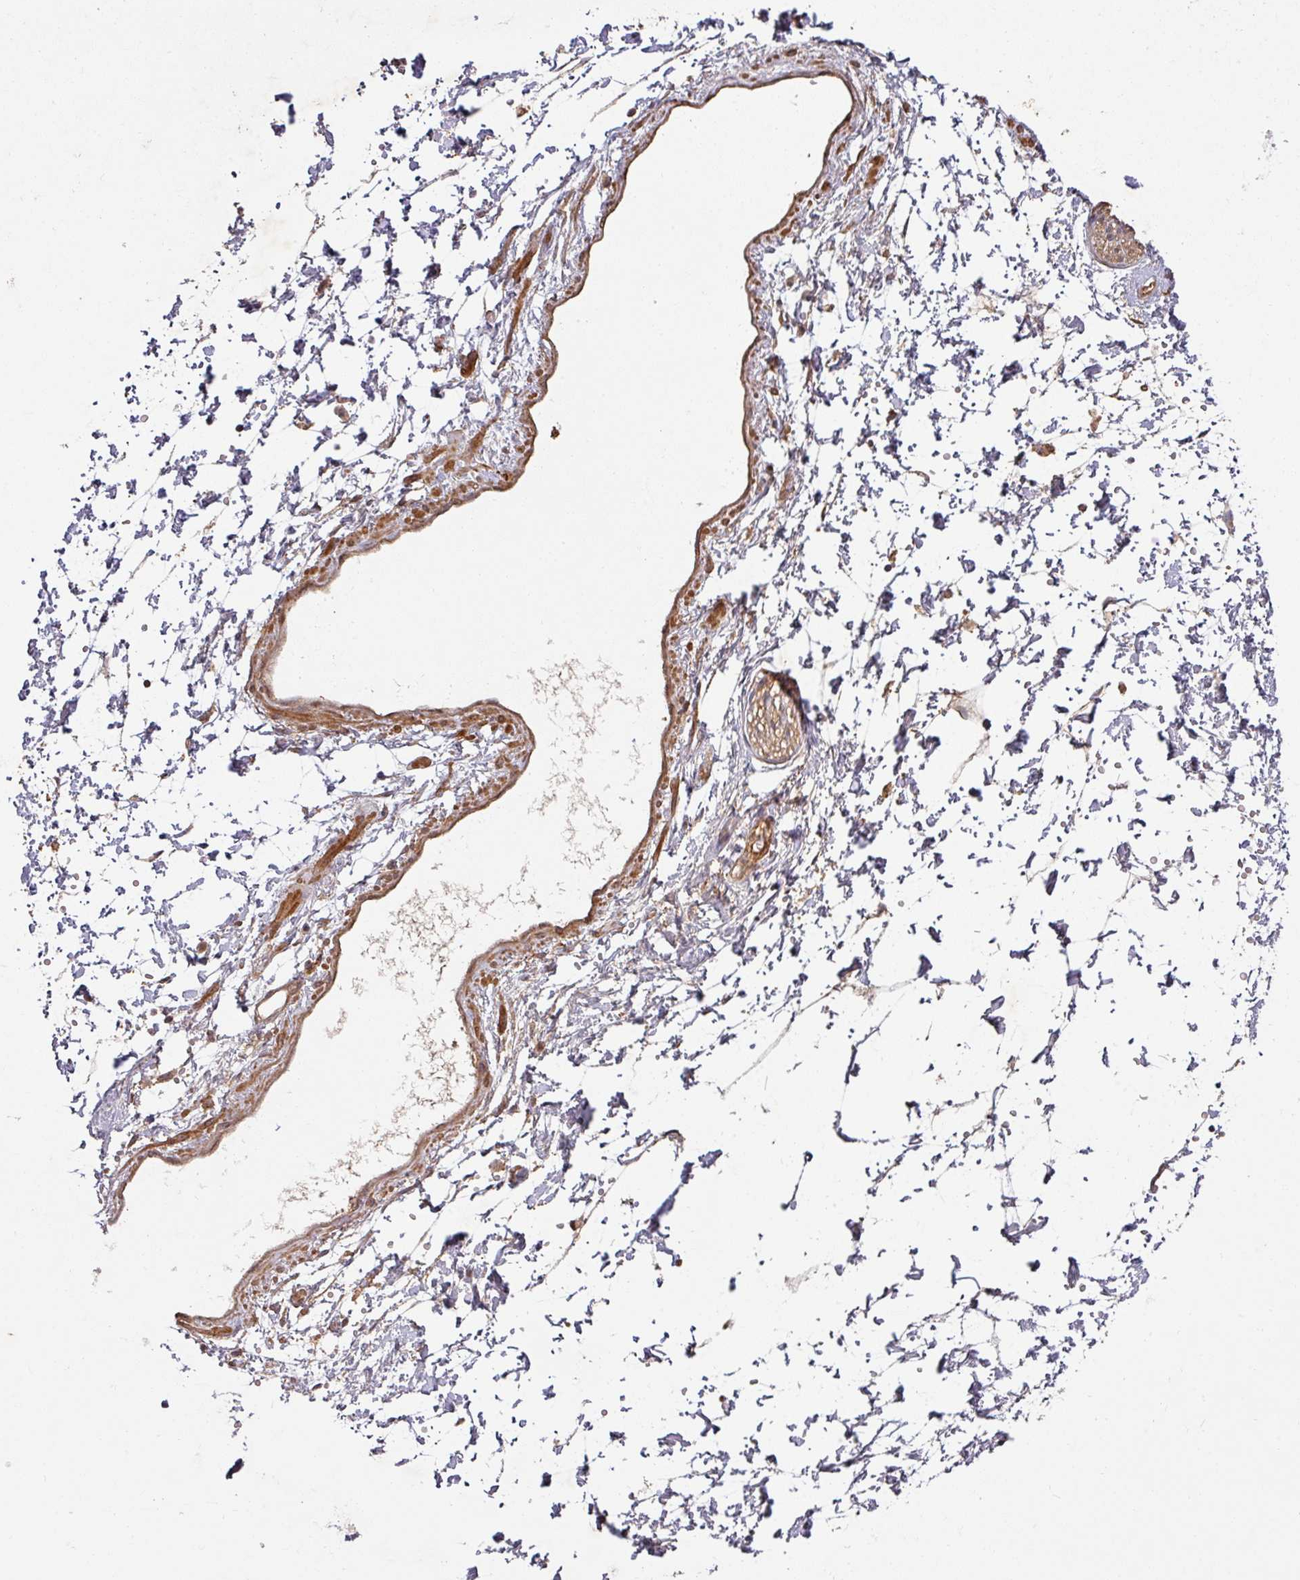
{"staining": {"intensity": "moderate", "quantity": "<25%", "location": "cytoplasmic/membranous"}, "tissue": "adipose tissue", "cell_type": "Adipocytes", "image_type": "normal", "snomed": [{"axis": "morphology", "description": "Normal tissue, NOS"}, {"axis": "topography", "description": "Prostate"}, {"axis": "topography", "description": "Peripheral nerve tissue"}], "caption": "Moderate cytoplasmic/membranous staining is appreciated in approximately <25% of adipocytes in unremarkable adipose tissue.", "gene": "ZNF322", "patient": {"sex": "male", "age": 55}}